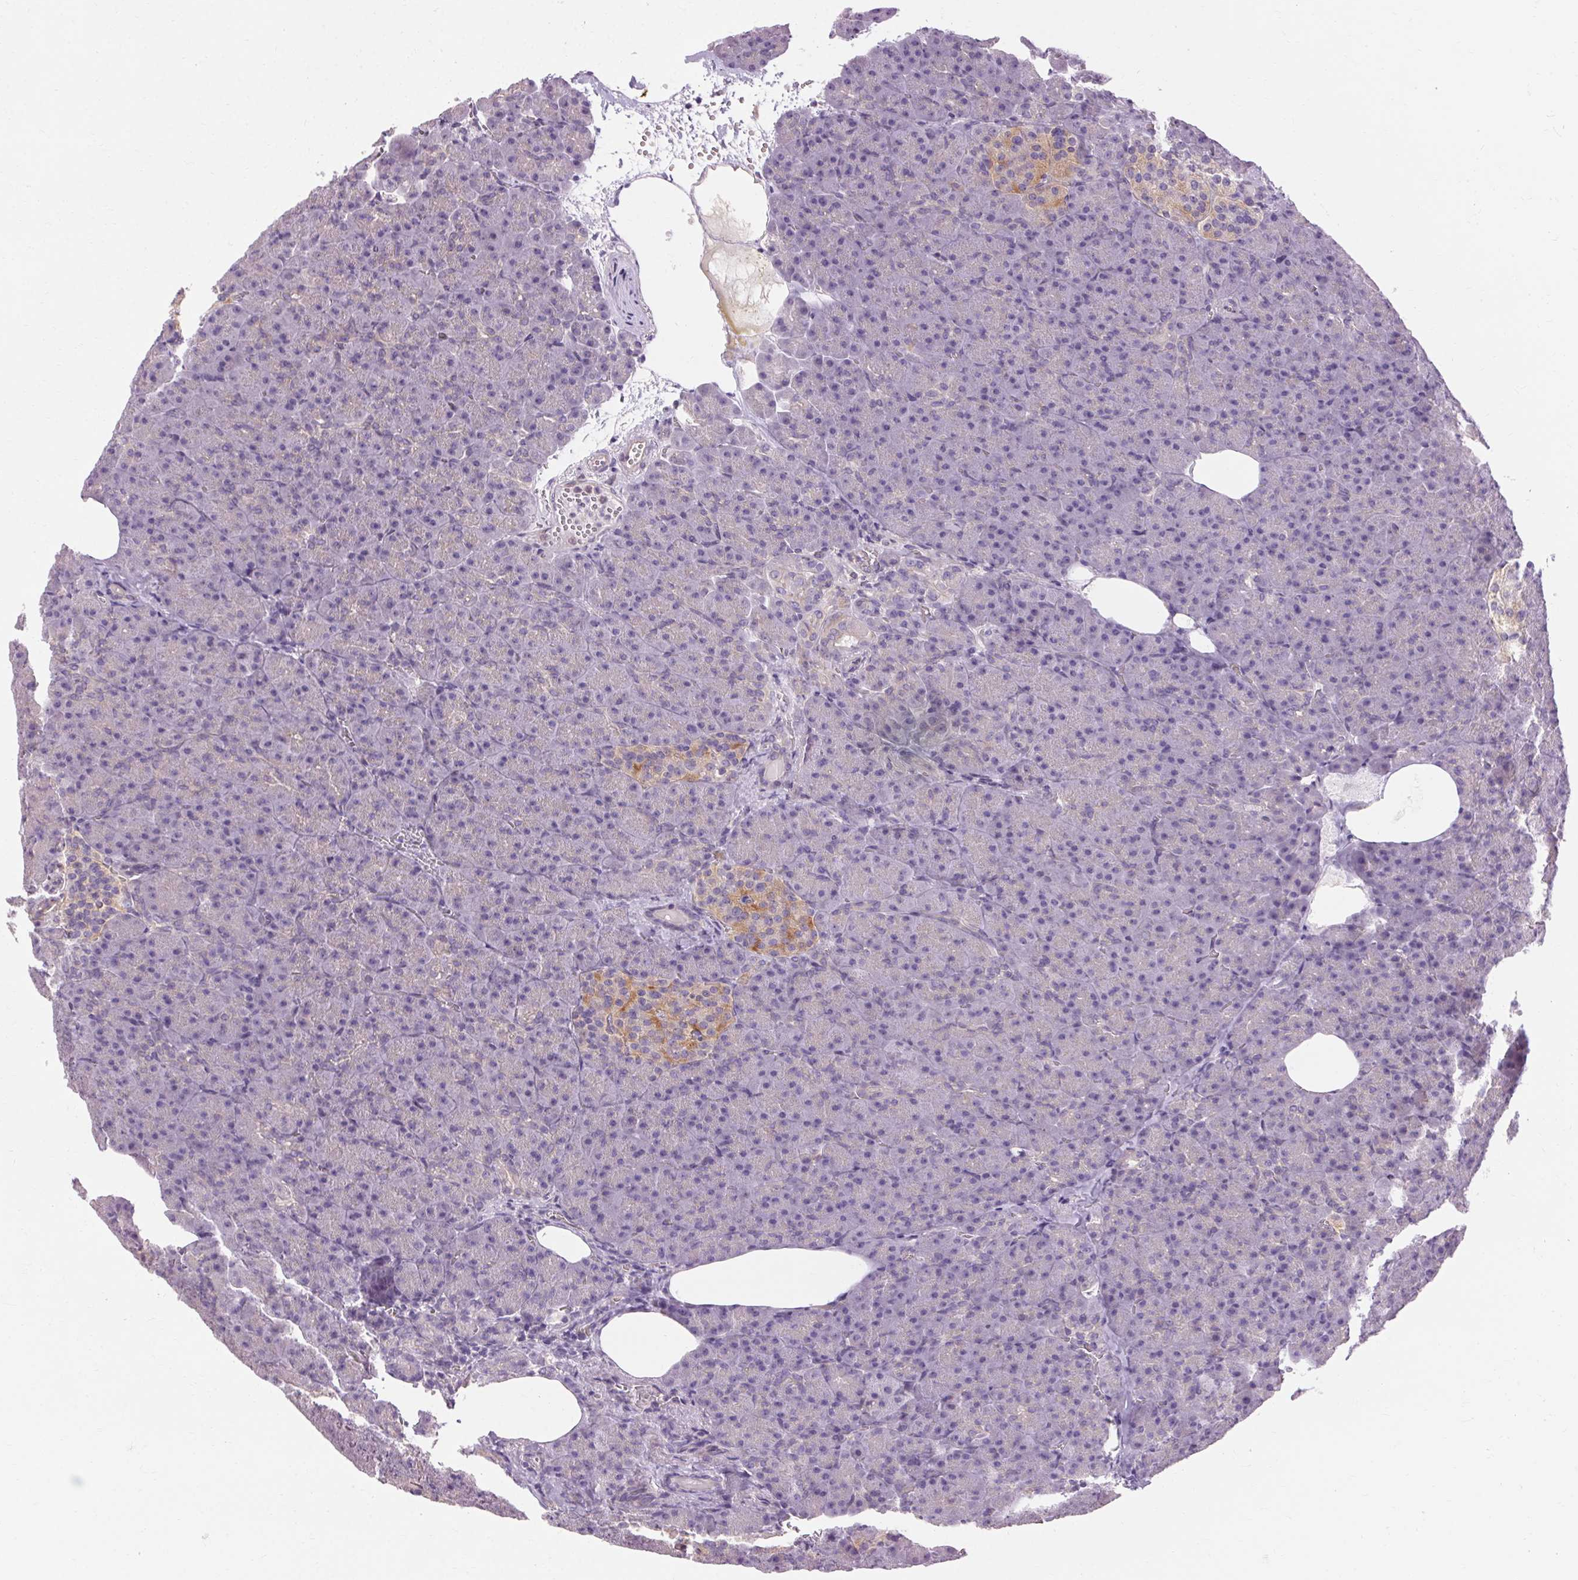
{"staining": {"intensity": "weak", "quantity": "<25%", "location": "cytoplasmic/membranous"}, "tissue": "pancreas", "cell_type": "Exocrine glandular cells", "image_type": "normal", "snomed": [{"axis": "morphology", "description": "Normal tissue, NOS"}, {"axis": "topography", "description": "Pancreas"}], "caption": "A high-resolution micrograph shows immunohistochemistry staining of benign pancreas, which displays no significant positivity in exocrine glandular cells. The staining was performed using DAB (3,3'-diaminobenzidine) to visualize the protein expression in brown, while the nuclei were stained in blue with hematoxylin (Magnification: 20x).", "gene": "TM6SF1", "patient": {"sex": "female", "age": 74}}